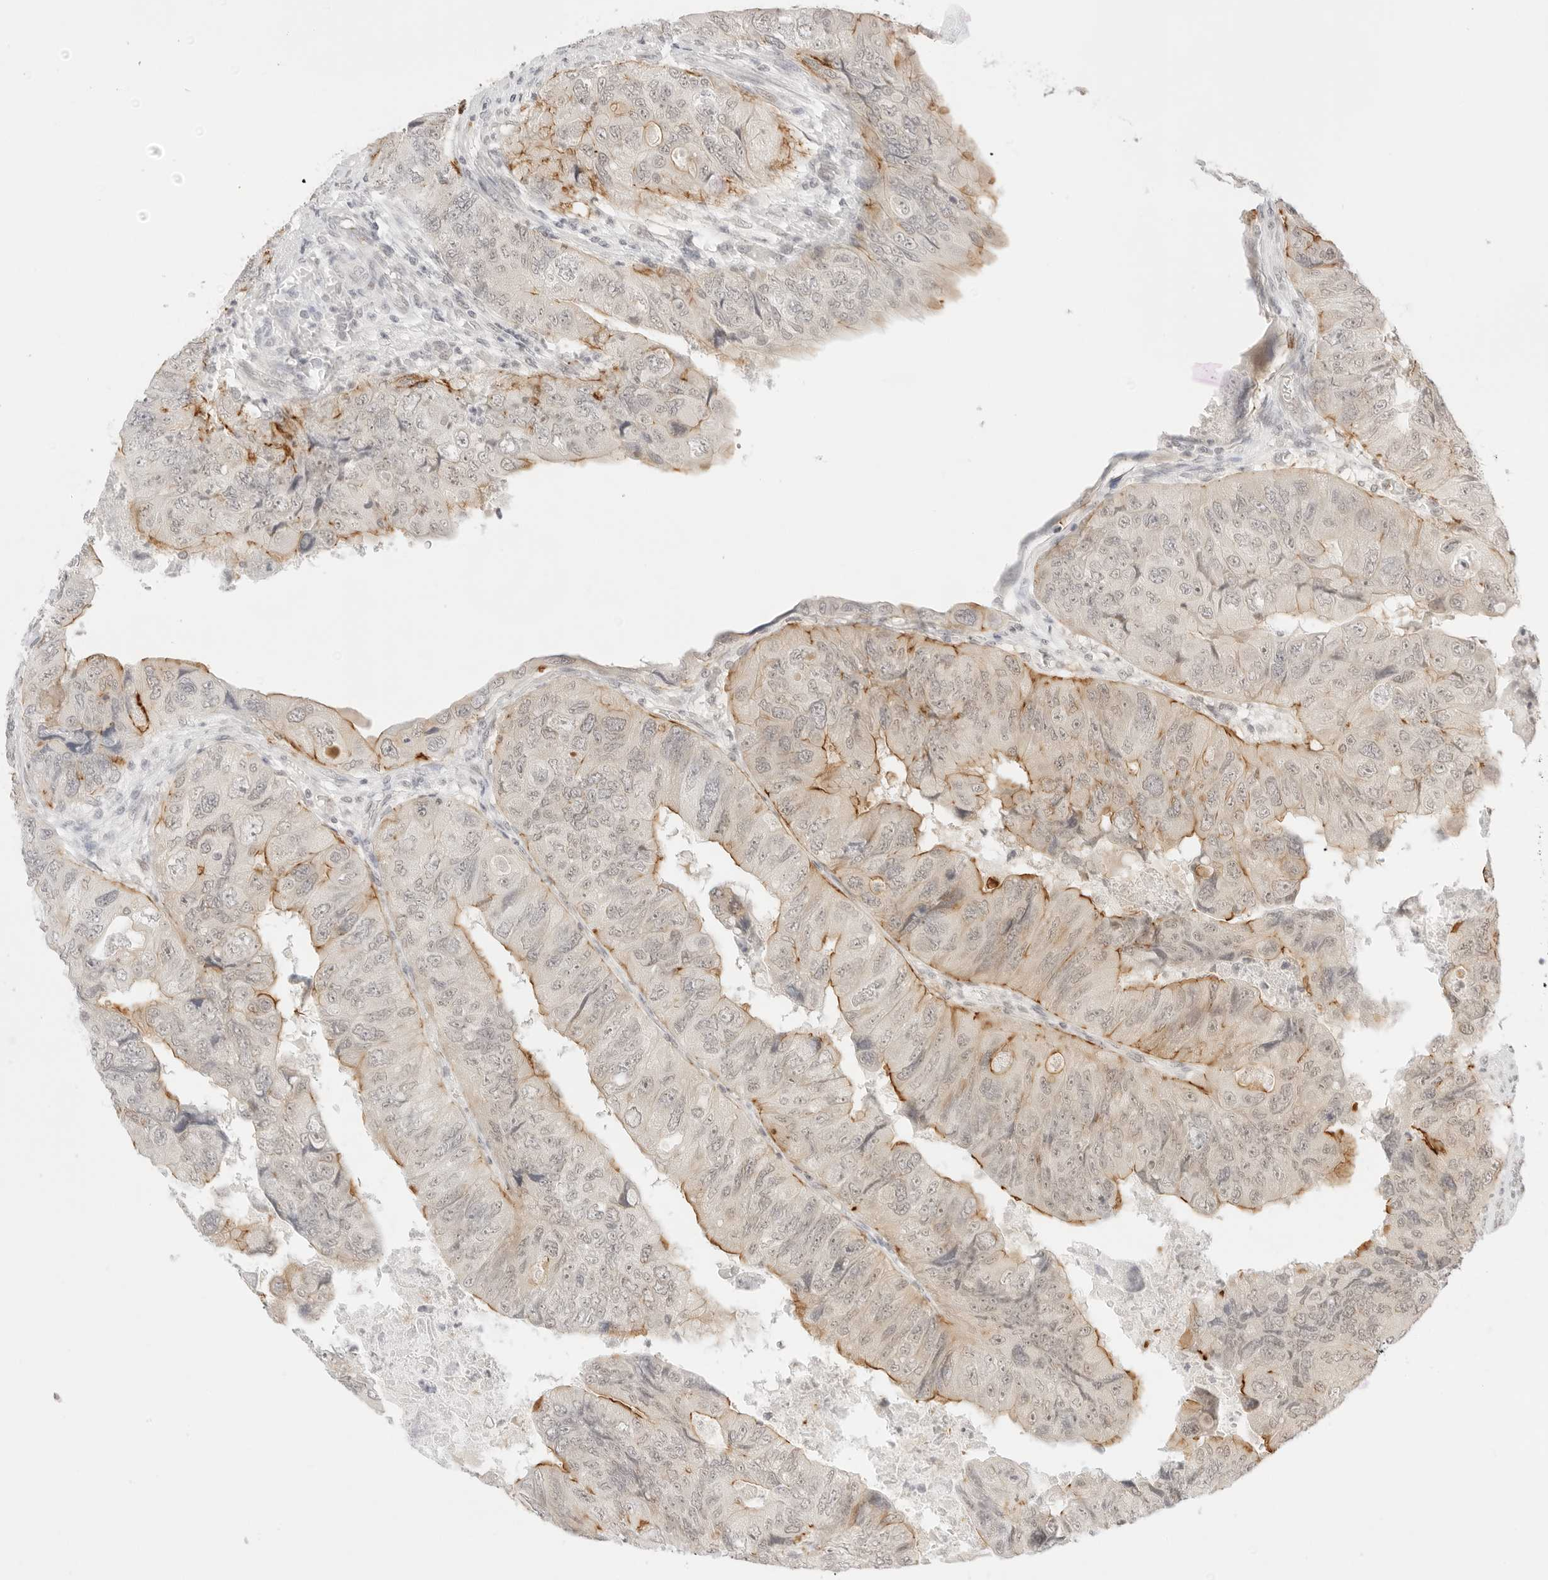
{"staining": {"intensity": "moderate", "quantity": "25%-75%", "location": "cytoplasmic/membranous"}, "tissue": "colorectal cancer", "cell_type": "Tumor cells", "image_type": "cancer", "snomed": [{"axis": "morphology", "description": "Adenocarcinoma, NOS"}, {"axis": "topography", "description": "Rectum"}], "caption": "Moderate cytoplasmic/membranous staining is present in about 25%-75% of tumor cells in adenocarcinoma (colorectal).", "gene": "GNAS", "patient": {"sex": "male", "age": 63}}